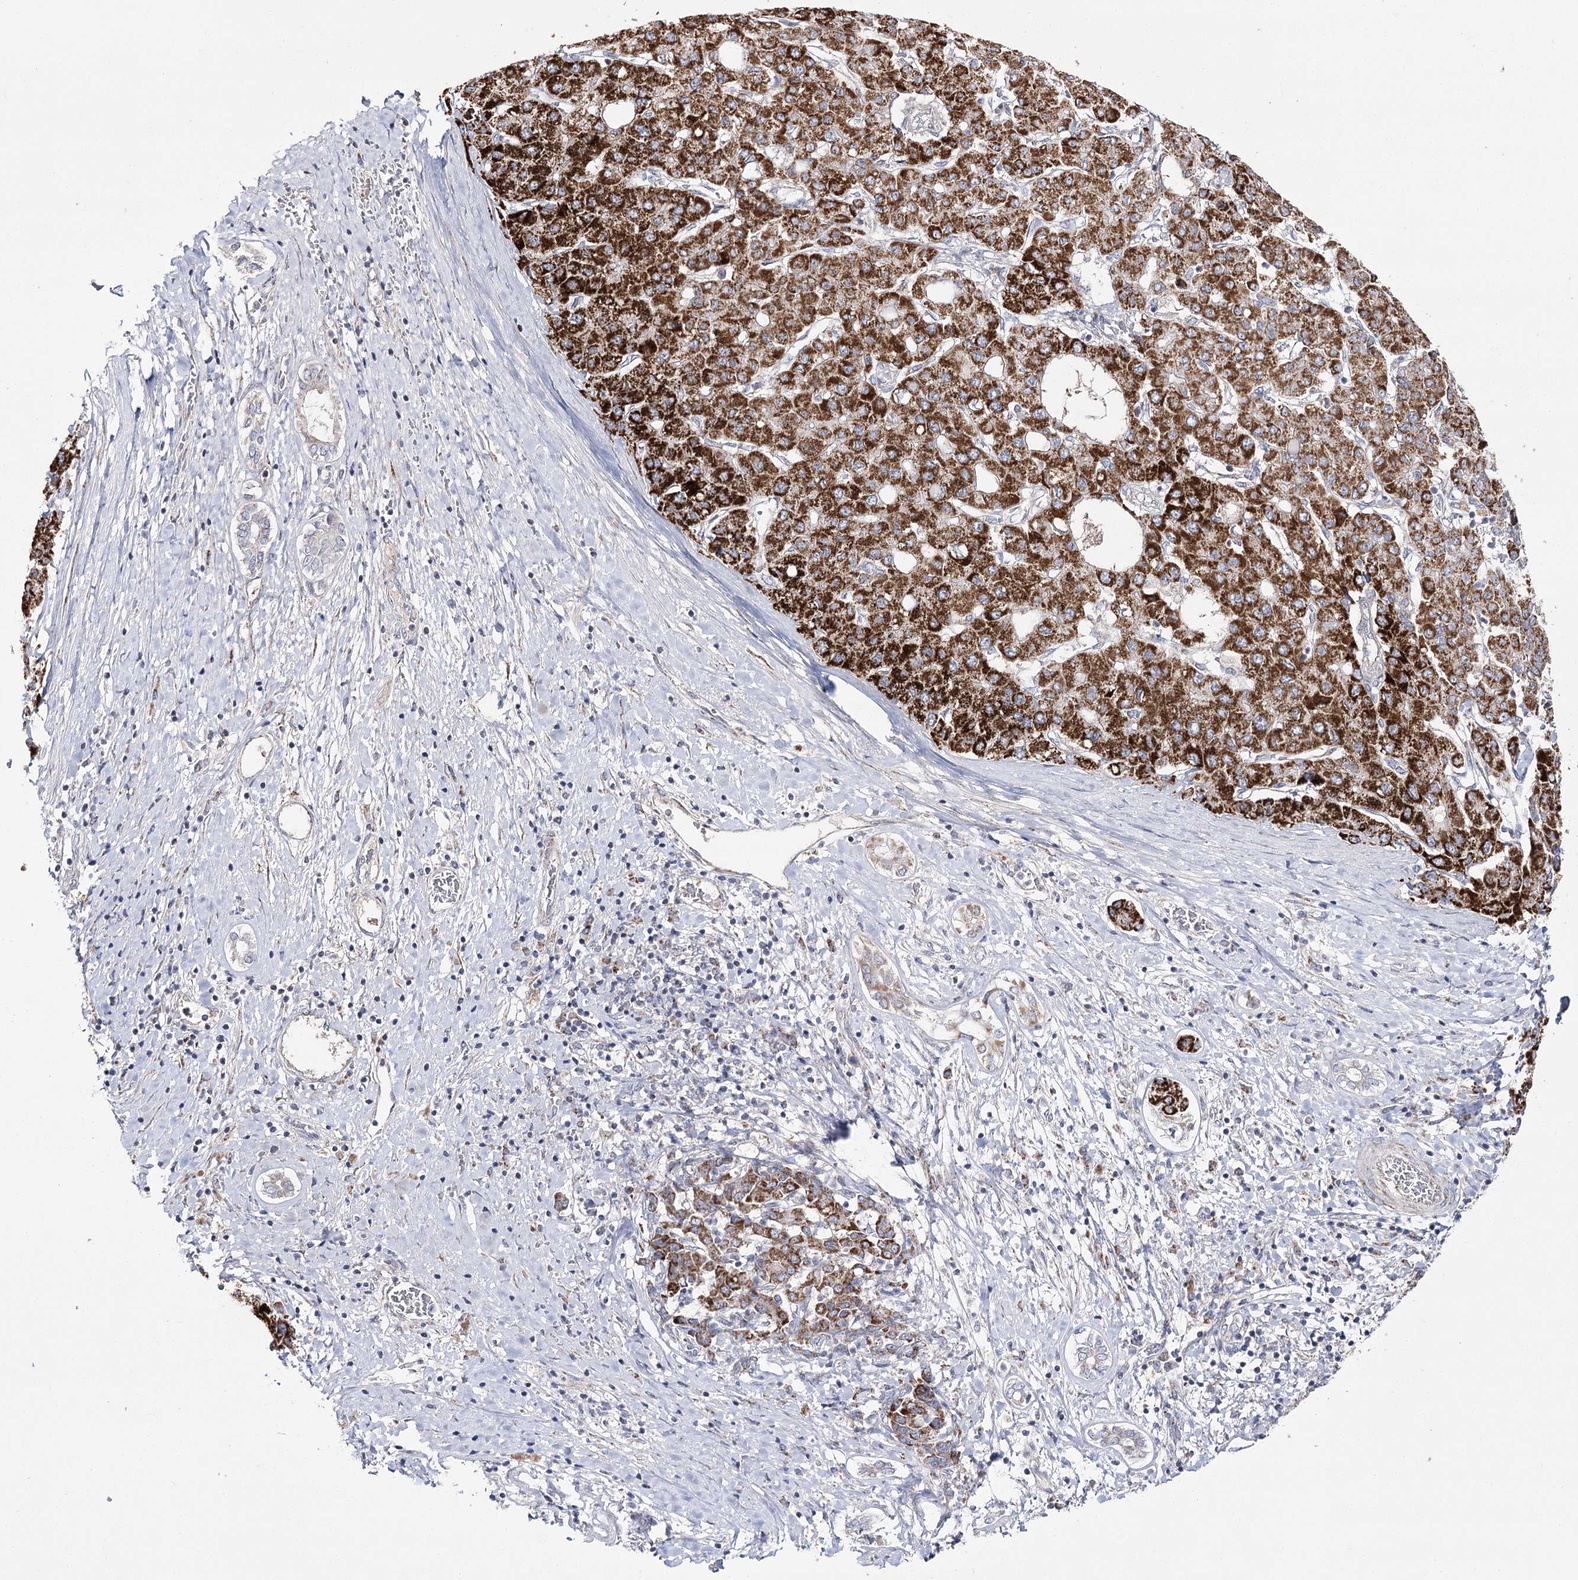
{"staining": {"intensity": "strong", "quantity": ">75%", "location": "cytoplasmic/membranous"}, "tissue": "liver cancer", "cell_type": "Tumor cells", "image_type": "cancer", "snomed": [{"axis": "morphology", "description": "Carcinoma, Hepatocellular, NOS"}, {"axis": "topography", "description": "Liver"}], "caption": "Immunohistochemistry image of neoplastic tissue: liver cancer (hepatocellular carcinoma) stained using IHC exhibits high levels of strong protein expression localized specifically in the cytoplasmic/membranous of tumor cells, appearing as a cytoplasmic/membranous brown color.", "gene": "NADK2", "patient": {"sex": "male", "age": 65}}